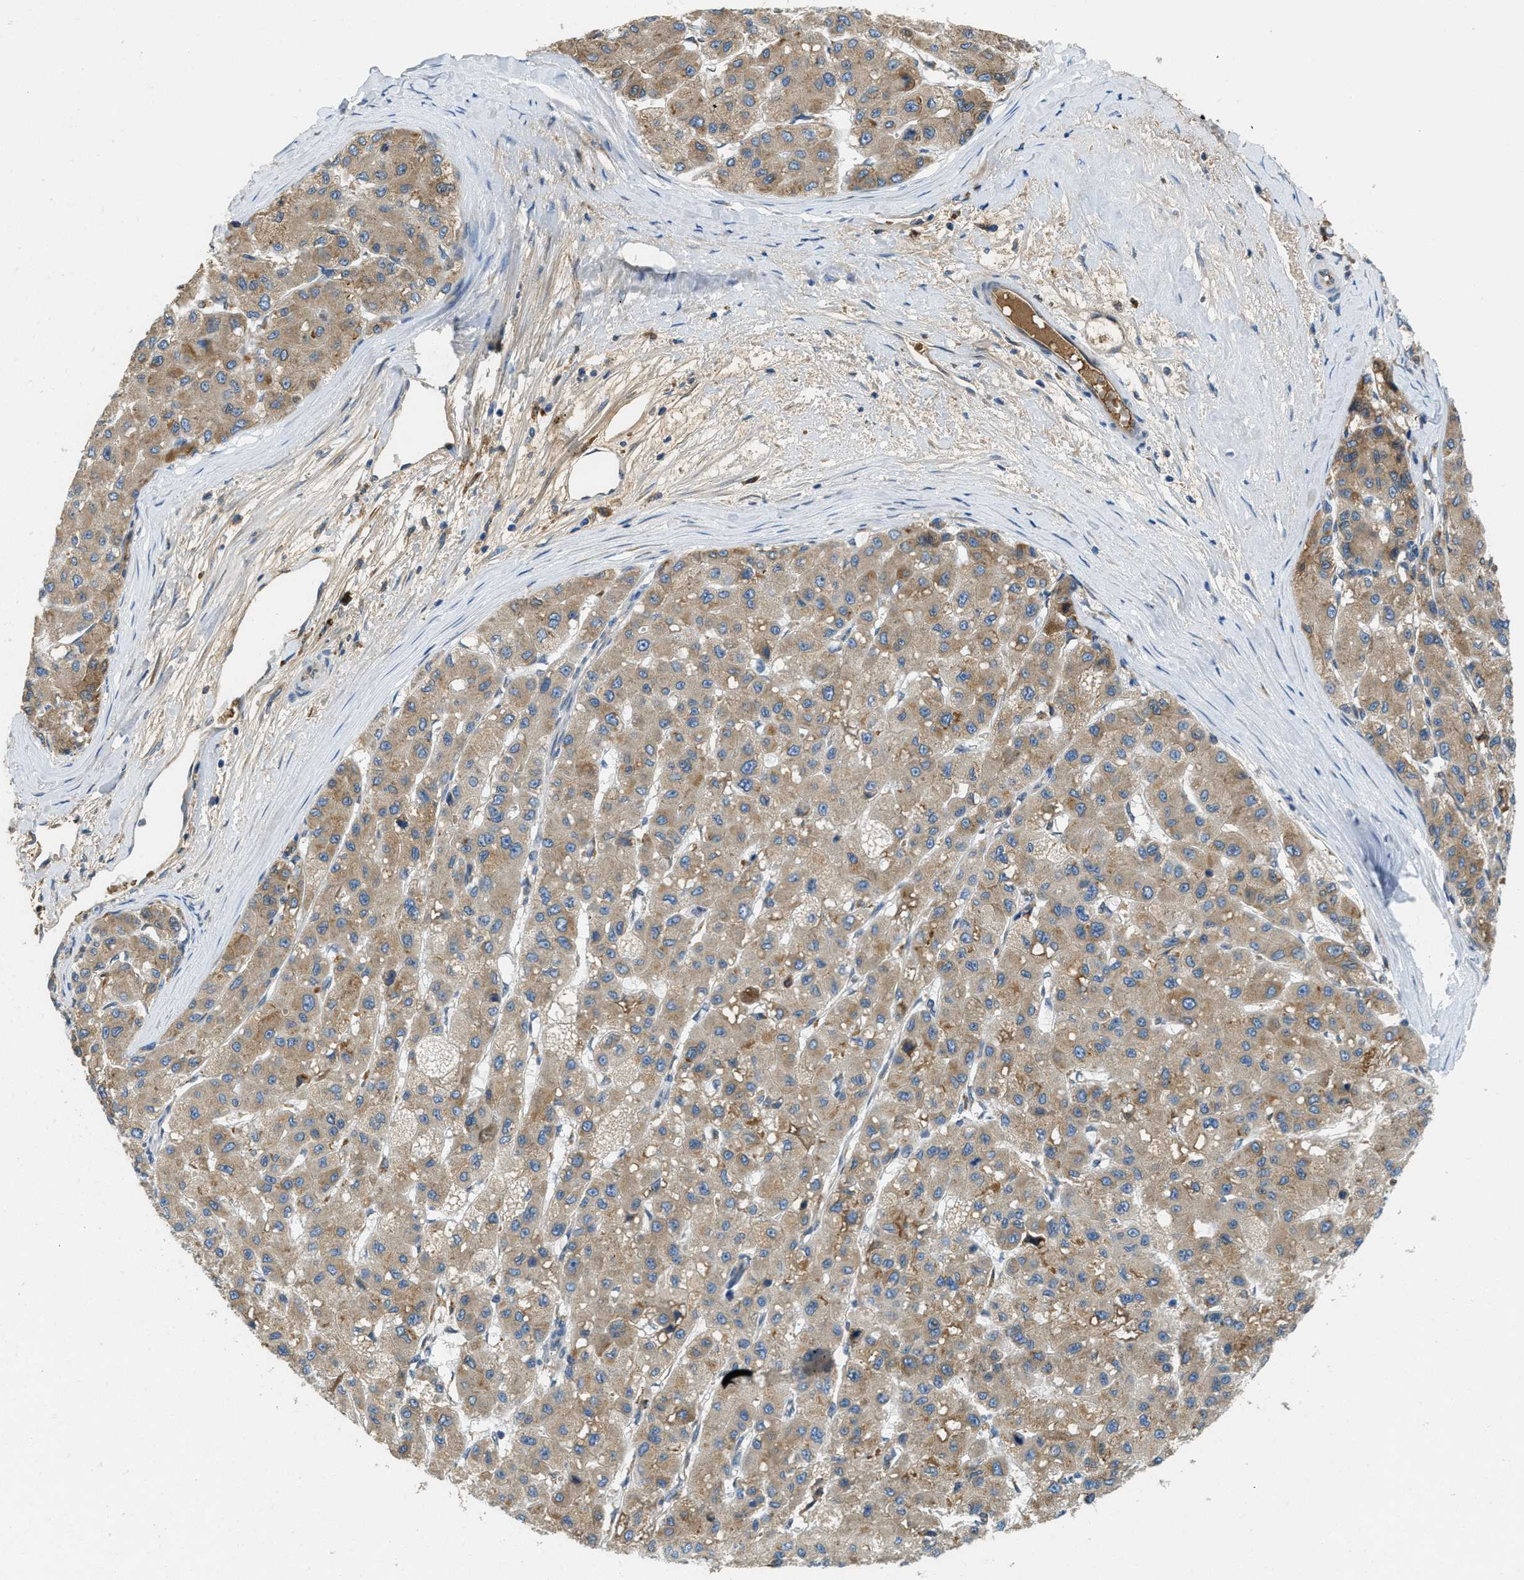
{"staining": {"intensity": "moderate", "quantity": ">75%", "location": "cytoplasmic/membranous"}, "tissue": "liver cancer", "cell_type": "Tumor cells", "image_type": "cancer", "snomed": [{"axis": "morphology", "description": "Carcinoma, Hepatocellular, NOS"}, {"axis": "topography", "description": "Liver"}], "caption": "Brown immunohistochemical staining in hepatocellular carcinoma (liver) exhibits moderate cytoplasmic/membranous expression in about >75% of tumor cells.", "gene": "MPDU1", "patient": {"sex": "male", "age": 80}}